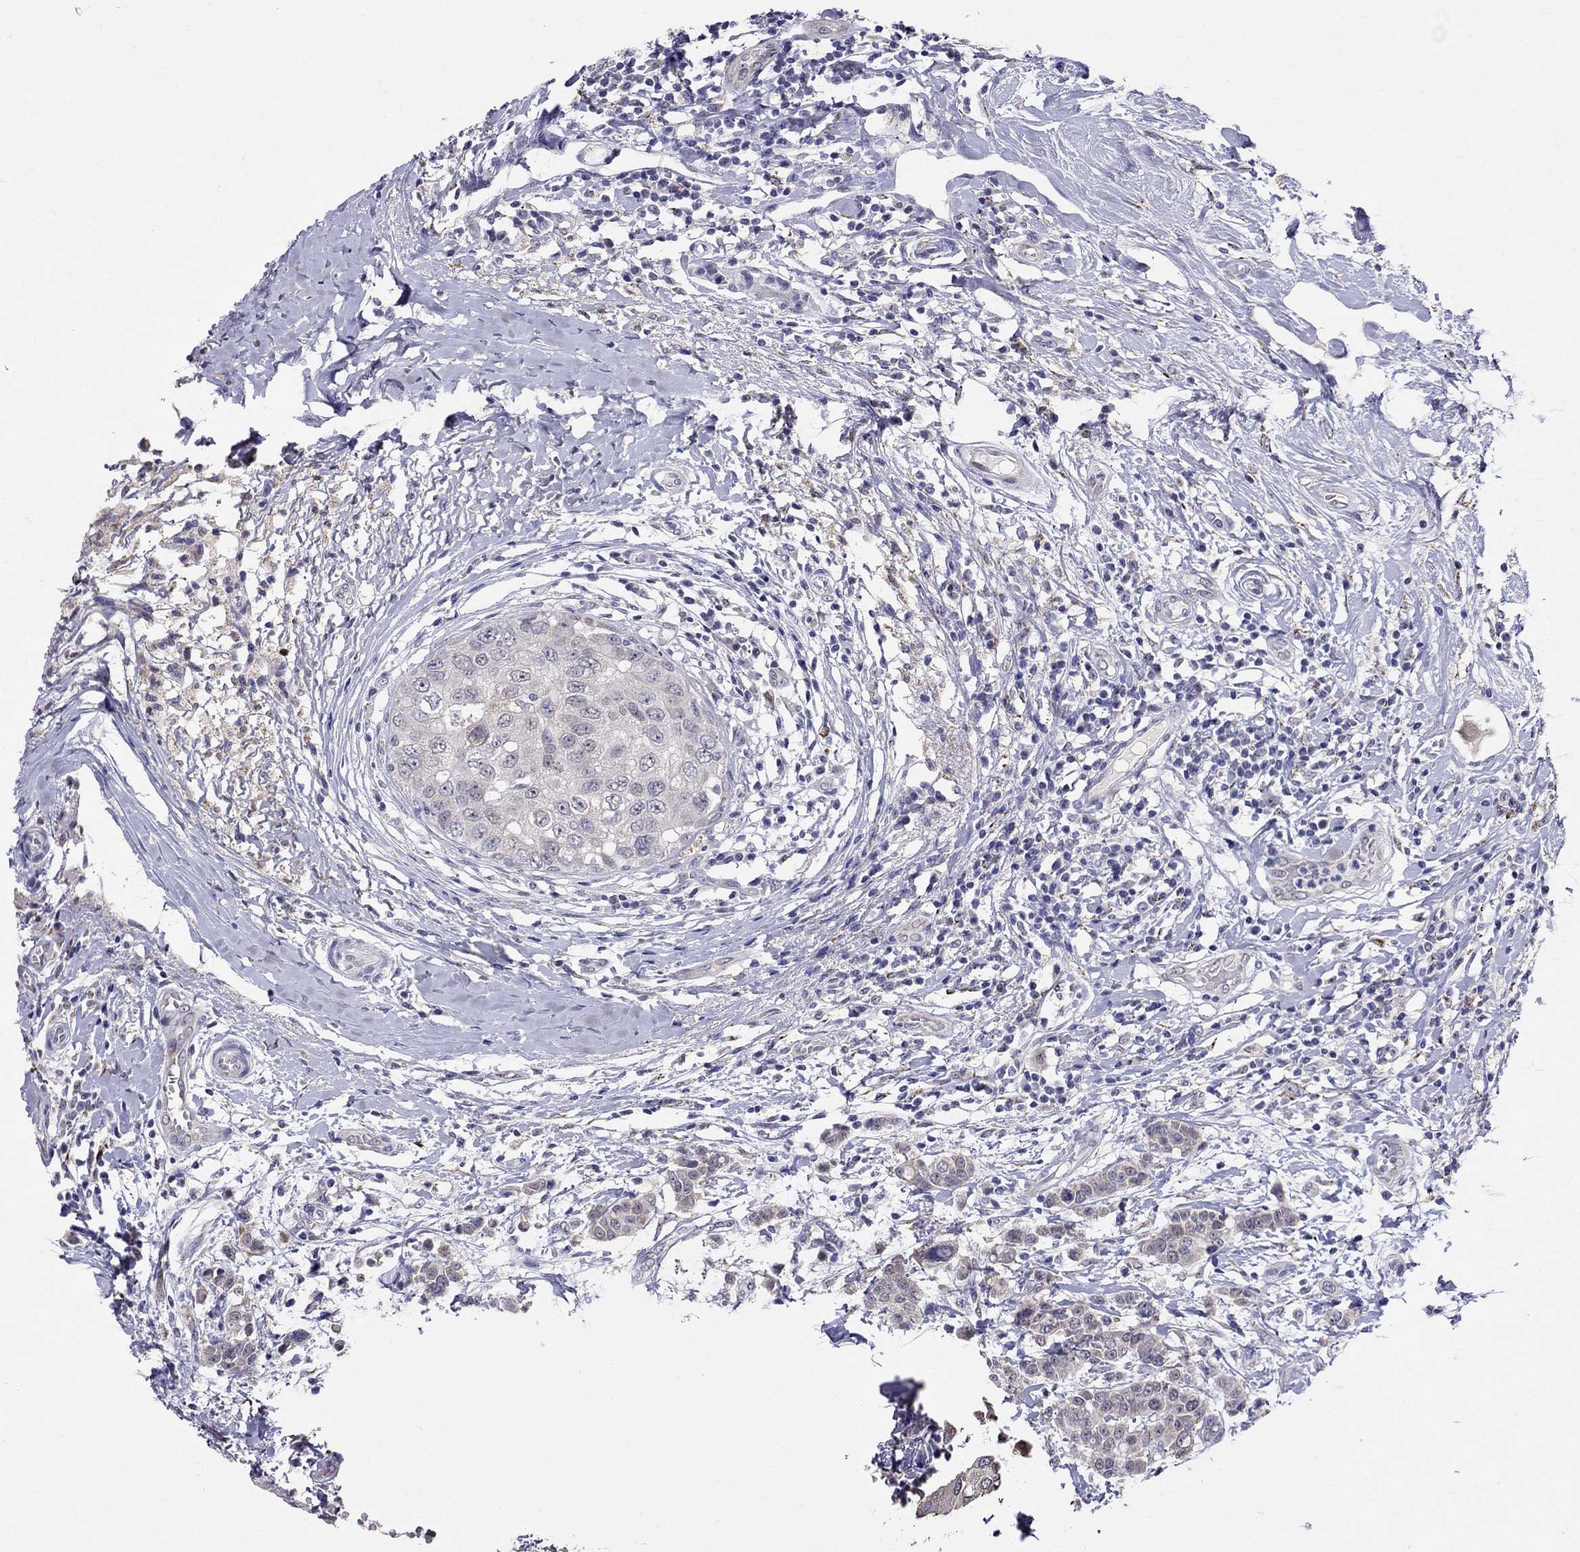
{"staining": {"intensity": "weak", "quantity": "25%-75%", "location": "cytoplasmic/membranous"}, "tissue": "breast cancer", "cell_type": "Tumor cells", "image_type": "cancer", "snomed": [{"axis": "morphology", "description": "Duct carcinoma"}, {"axis": "topography", "description": "Breast"}], "caption": "The immunohistochemical stain shows weak cytoplasmic/membranous expression in tumor cells of breast cancer tissue. (Stains: DAB in brown, nuclei in blue, Microscopy: brightfield microscopy at high magnification).", "gene": "MYO3B", "patient": {"sex": "female", "age": 27}}